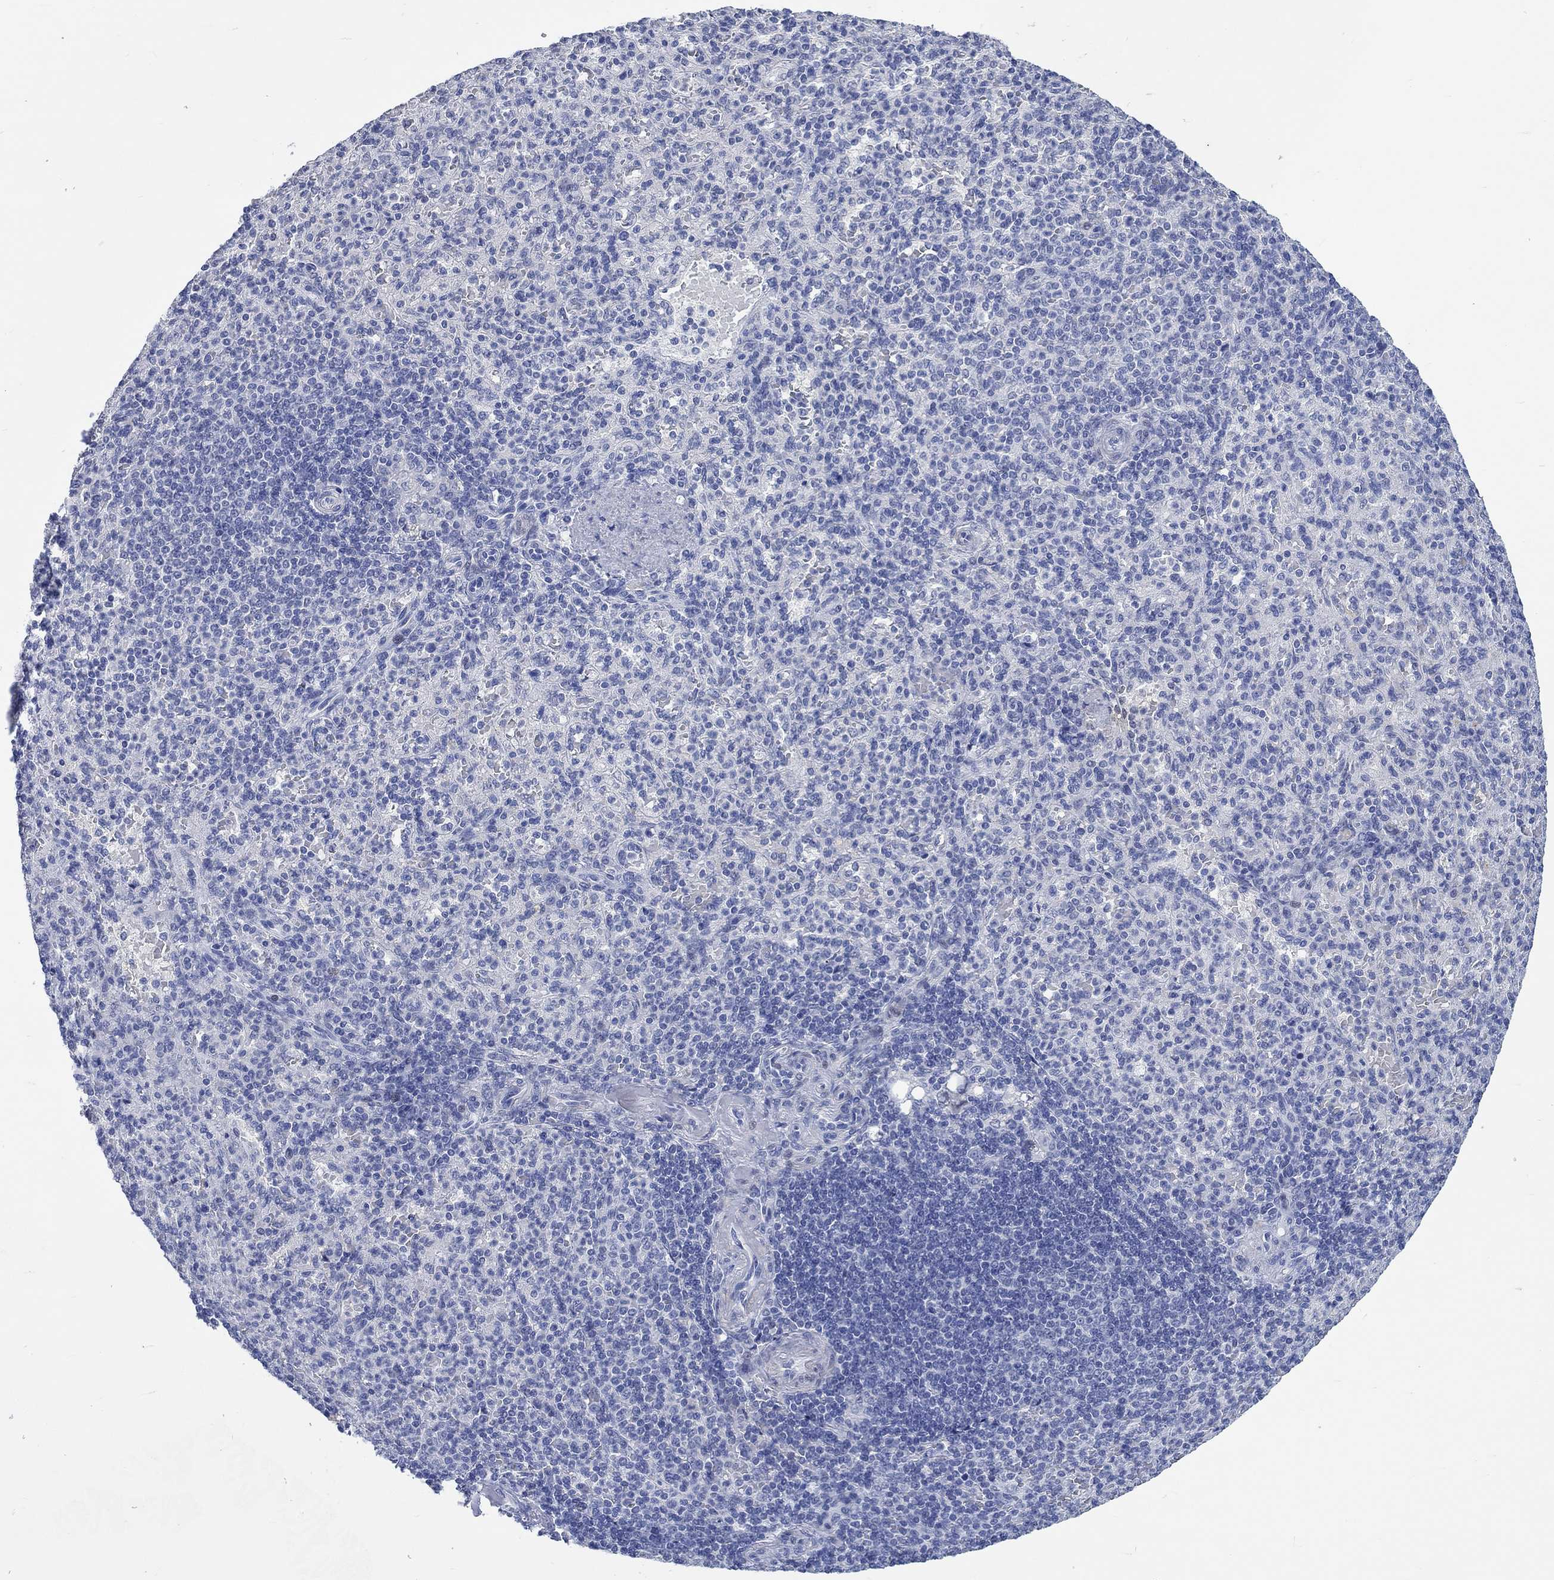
{"staining": {"intensity": "negative", "quantity": "none", "location": "none"}, "tissue": "spleen", "cell_type": "Cells in red pulp", "image_type": "normal", "snomed": [{"axis": "morphology", "description": "Normal tissue, NOS"}, {"axis": "topography", "description": "Spleen"}], "caption": "An immunohistochemistry micrograph of benign spleen is shown. There is no staining in cells in red pulp of spleen. The staining was performed using DAB (3,3'-diaminobenzidine) to visualize the protein expression in brown, while the nuclei were stained in blue with hematoxylin (Magnification: 20x).", "gene": "C4orf47", "patient": {"sex": "female", "age": 74}}